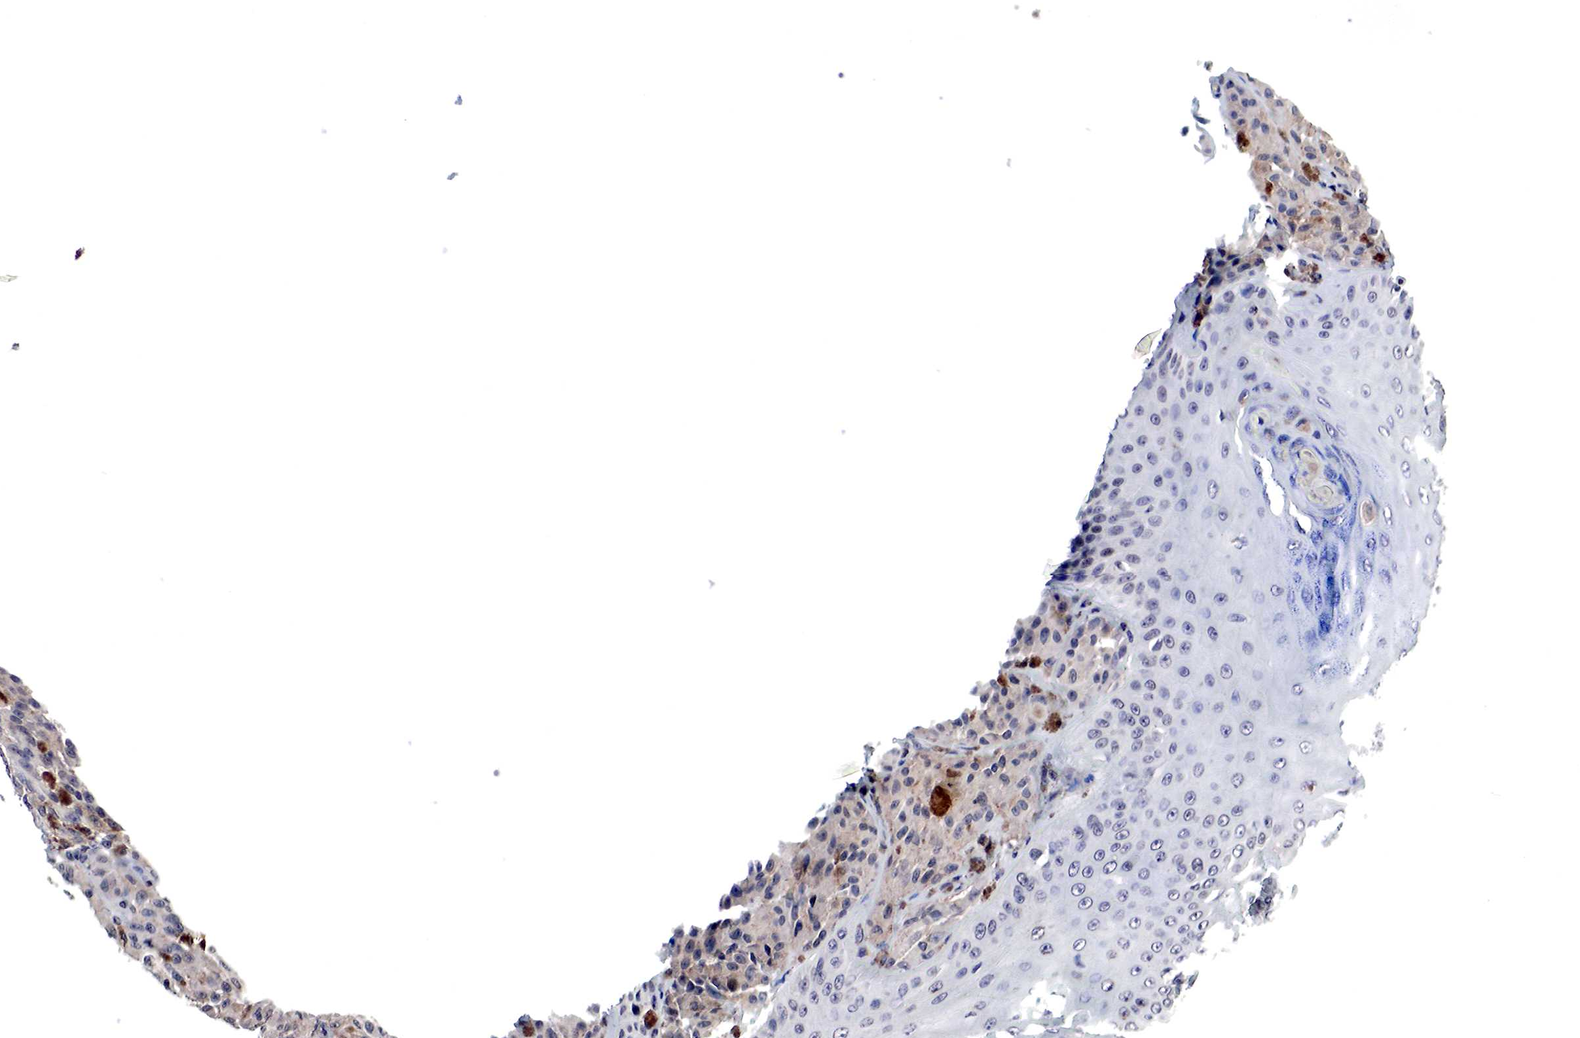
{"staining": {"intensity": "moderate", "quantity": "<25%", "location": "cytoplasmic/membranous"}, "tissue": "melanoma", "cell_type": "Tumor cells", "image_type": "cancer", "snomed": [{"axis": "morphology", "description": "Malignant melanoma, NOS"}, {"axis": "topography", "description": "Skin"}], "caption": "Melanoma tissue demonstrates moderate cytoplasmic/membranous positivity in about <25% of tumor cells, visualized by immunohistochemistry.", "gene": "DACH2", "patient": {"sex": "male", "age": 44}}